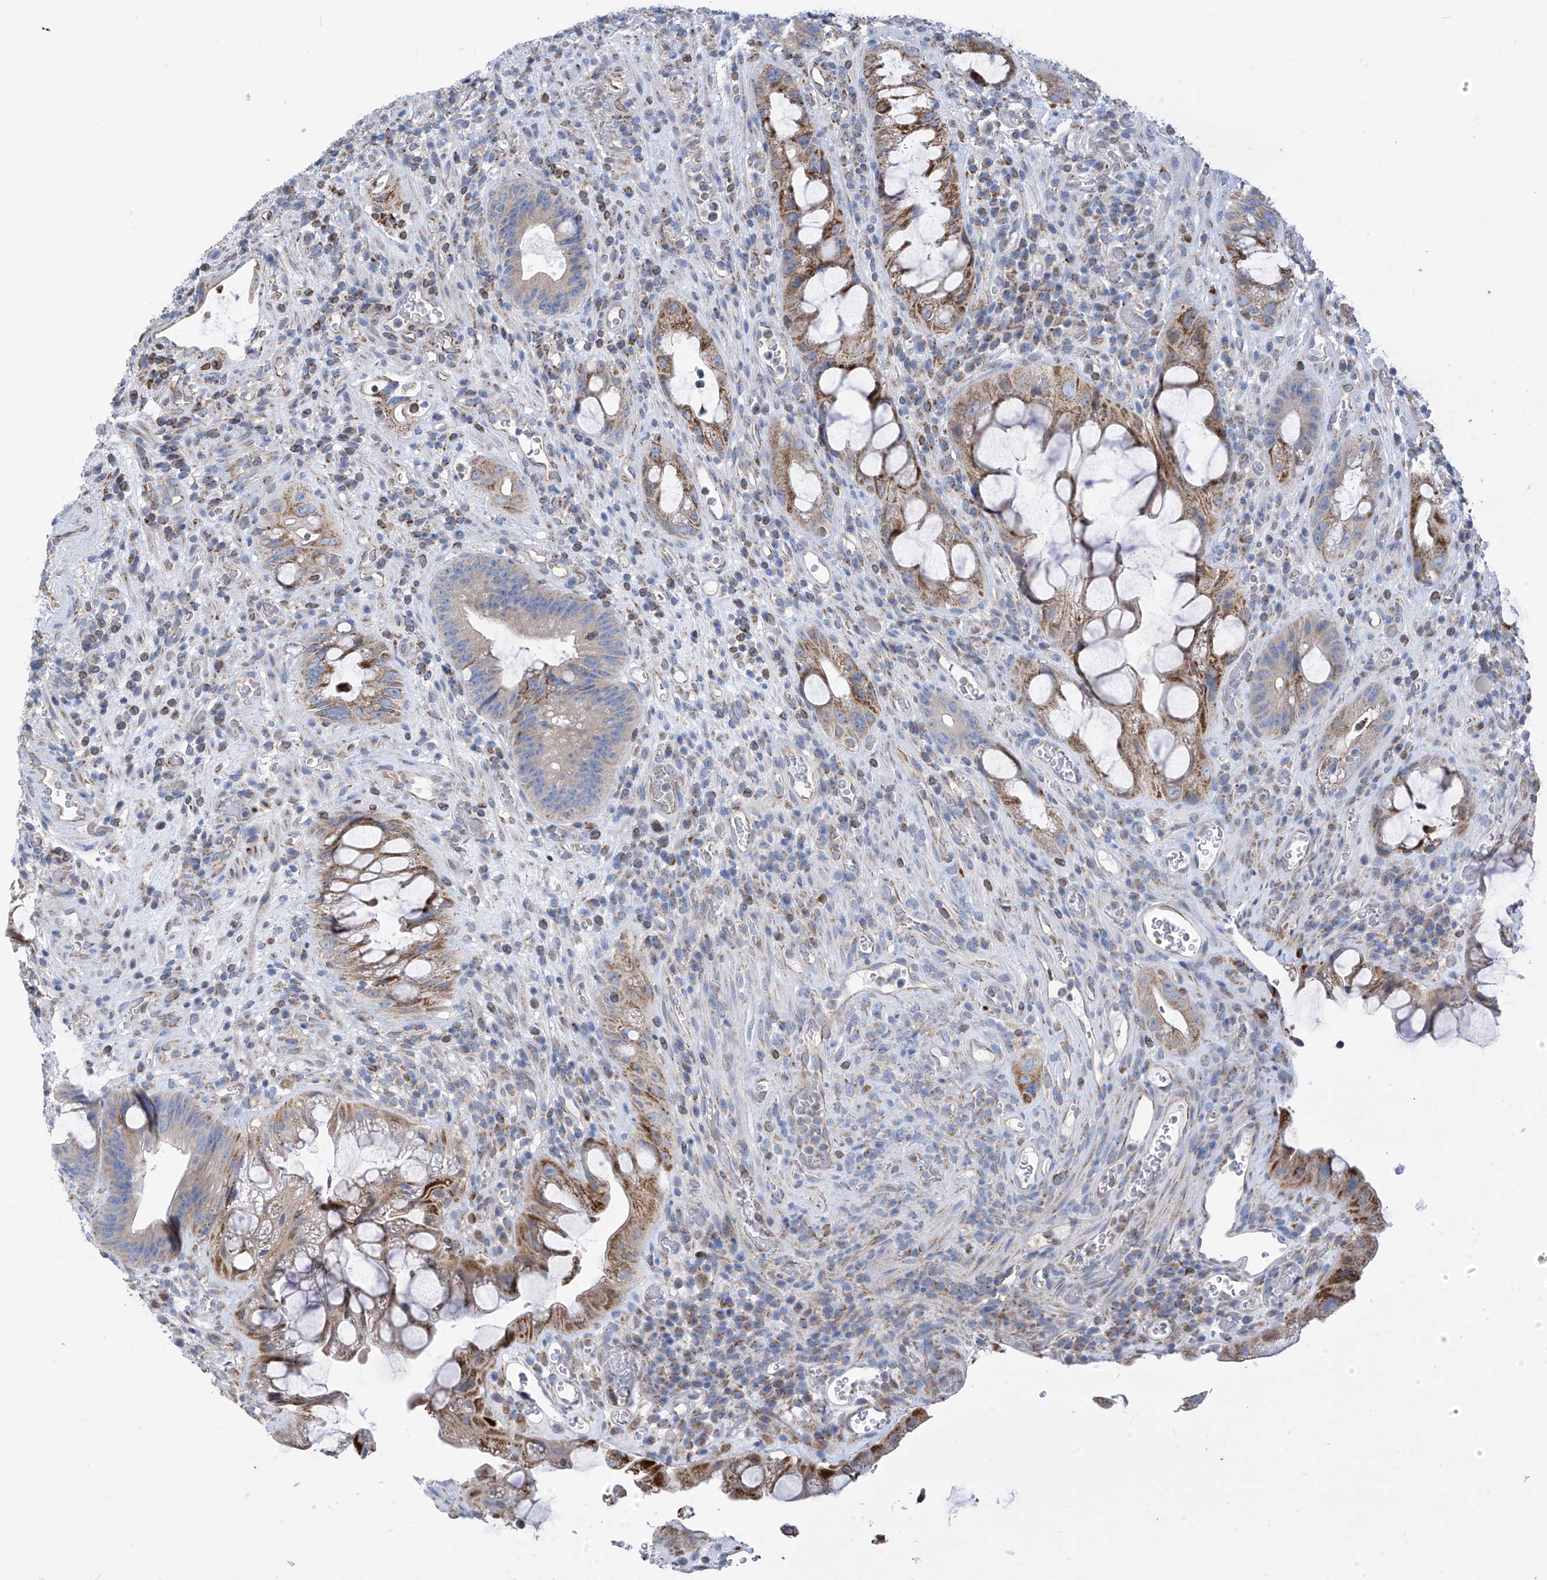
{"staining": {"intensity": "moderate", "quantity": "25%-75%", "location": "cytoplasmic/membranous"}, "tissue": "colorectal cancer", "cell_type": "Tumor cells", "image_type": "cancer", "snomed": [{"axis": "morphology", "description": "Adenocarcinoma, NOS"}, {"axis": "topography", "description": "Rectum"}], "caption": "DAB immunohistochemical staining of colorectal adenocarcinoma exhibits moderate cytoplasmic/membranous protein positivity in approximately 25%-75% of tumor cells.", "gene": "EIF5B", "patient": {"sex": "male", "age": 59}}